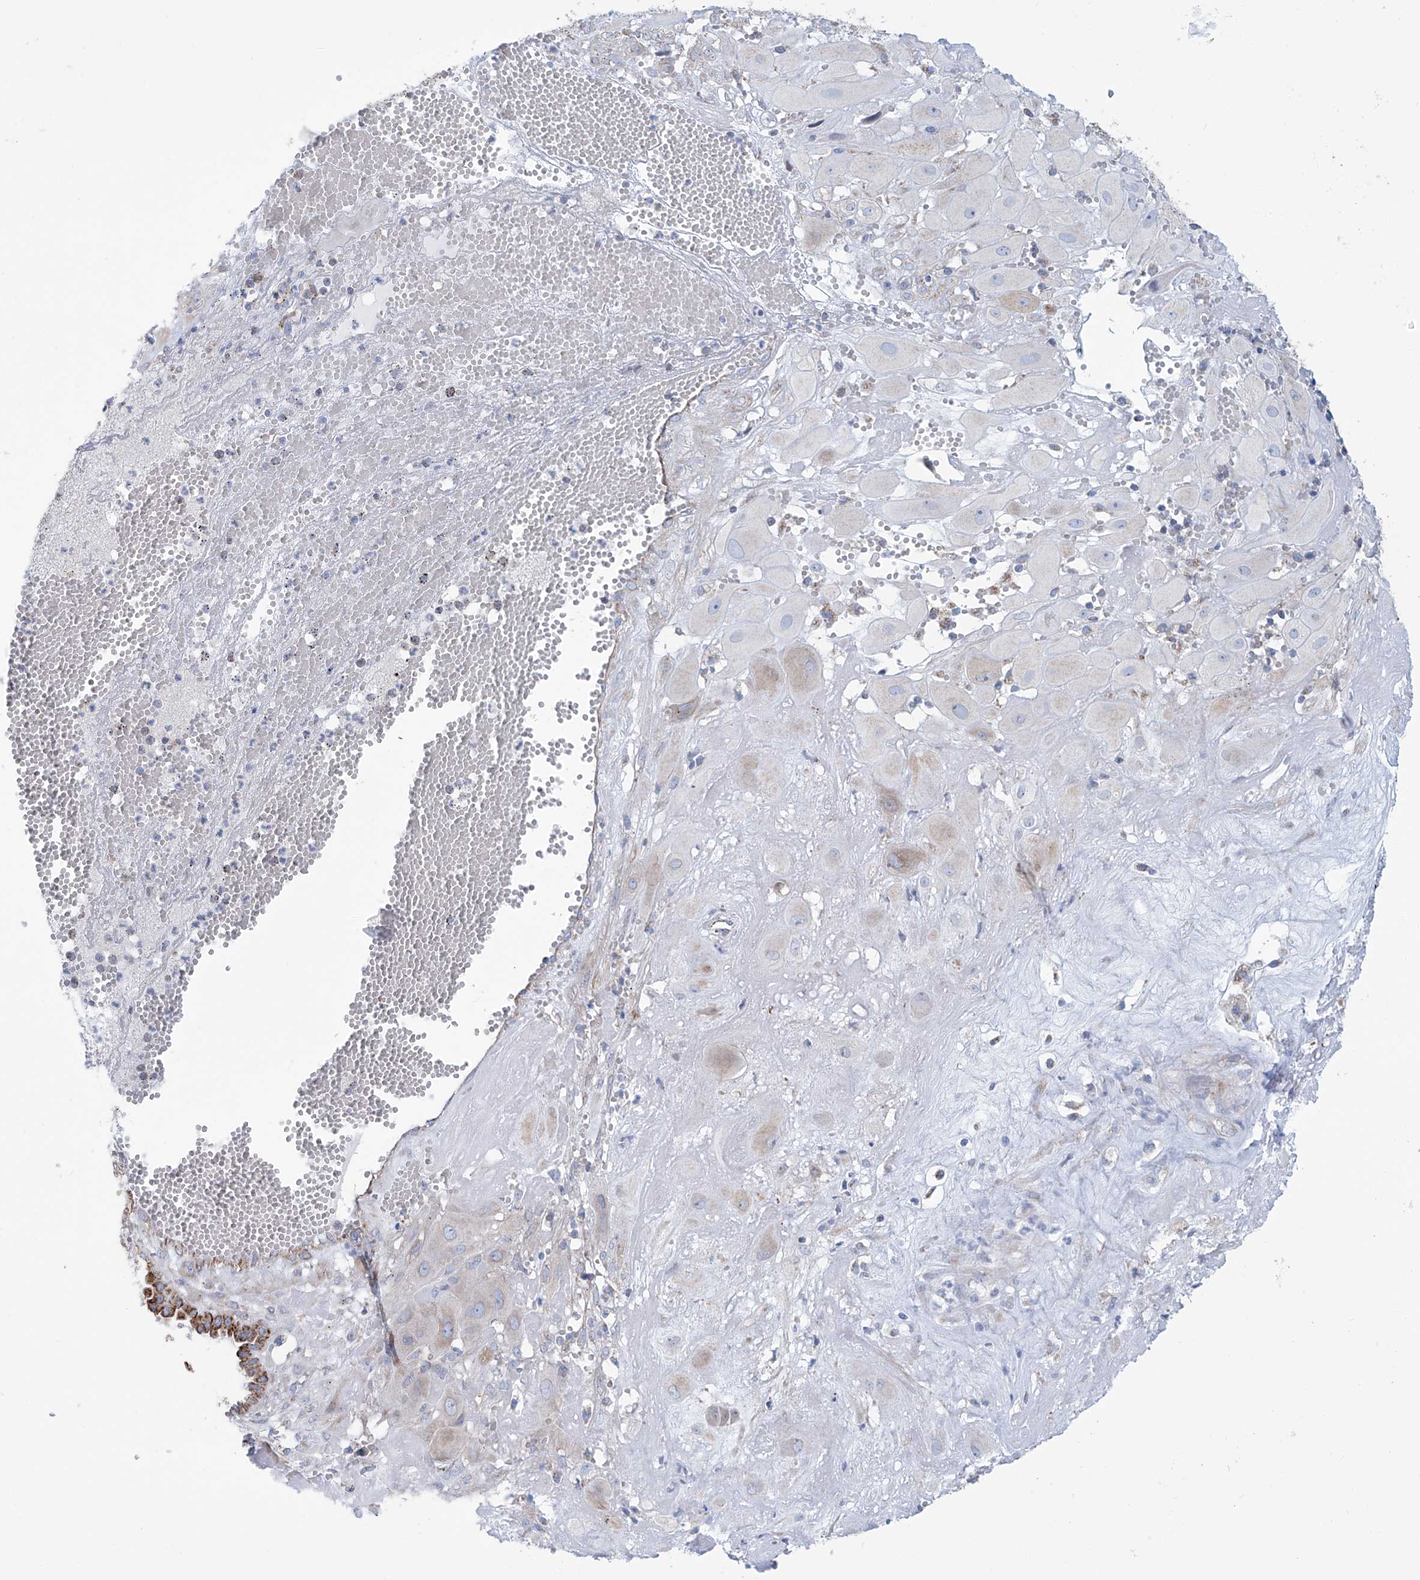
{"staining": {"intensity": "weak", "quantity": "25%-75%", "location": "cytoplasmic/membranous"}, "tissue": "cervical cancer", "cell_type": "Tumor cells", "image_type": "cancer", "snomed": [{"axis": "morphology", "description": "Squamous cell carcinoma, NOS"}, {"axis": "topography", "description": "Cervix"}], "caption": "The photomicrograph shows staining of cervical cancer (squamous cell carcinoma), revealing weak cytoplasmic/membranous protein positivity (brown color) within tumor cells.", "gene": "ALDH6A1", "patient": {"sex": "female", "age": 34}}